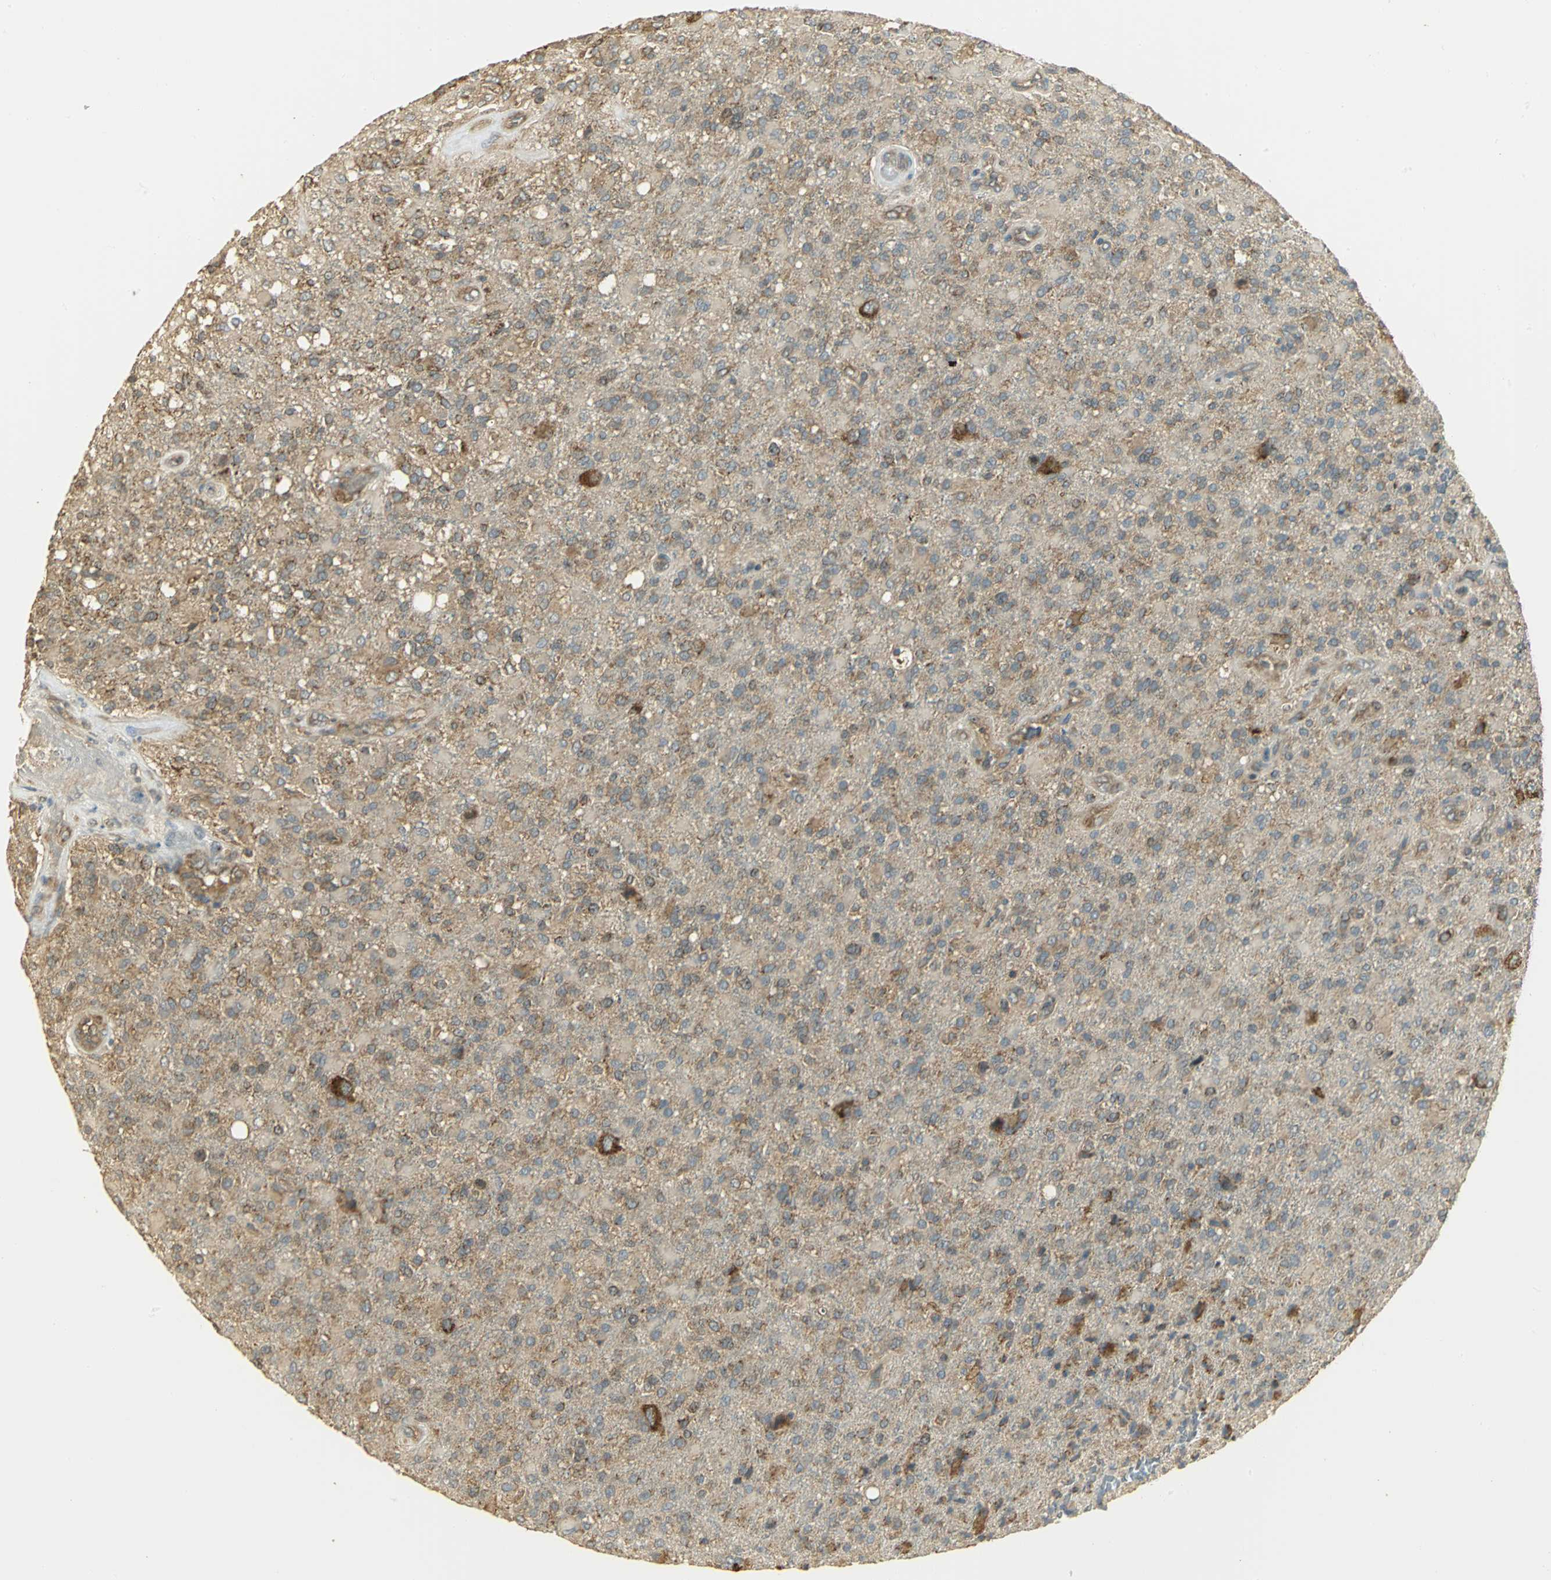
{"staining": {"intensity": "moderate", "quantity": ">75%", "location": "cytoplasmic/membranous"}, "tissue": "glioma", "cell_type": "Tumor cells", "image_type": "cancer", "snomed": [{"axis": "morphology", "description": "Glioma, malignant, High grade"}, {"axis": "topography", "description": "Brain"}], "caption": "Immunohistochemistry (IHC) image of neoplastic tissue: human glioma stained using immunohistochemistry demonstrates medium levels of moderate protein expression localized specifically in the cytoplasmic/membranous of tumor cells, appearing as a cytoplasmic/membranous brown color.", "gene": "RARS1", "patient": {"sex": "male", "age": 71}}